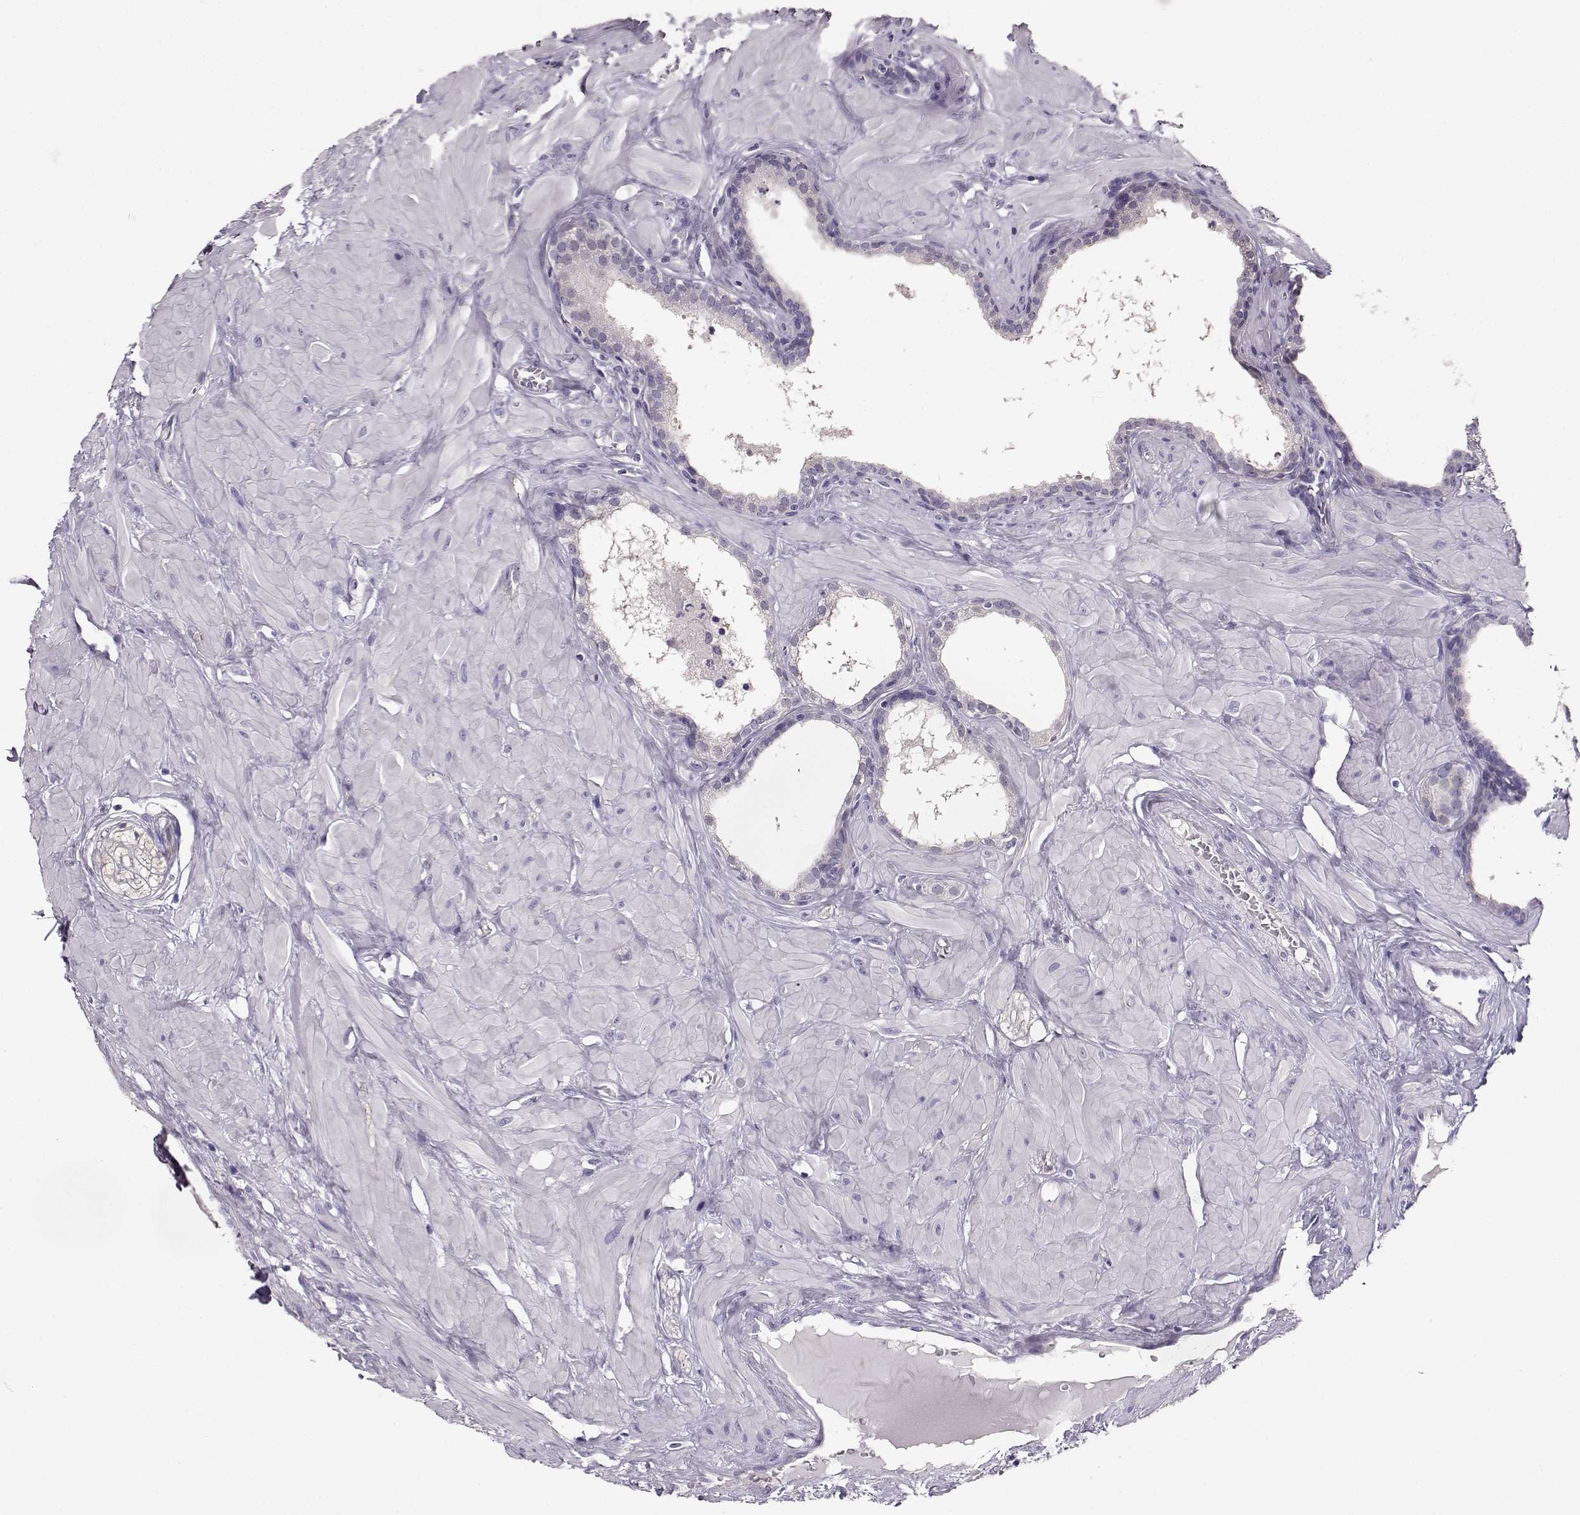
{"staining": {"intensity": "negative", "quantity": "none", "location": "none"}, "tissue": "prostate", "cell_type": "Glandular cells", "image_type": "normal", "snomed": [{"axis": "morphology", "description": "Normal tissue, NOS"}, {"axis": "topography", "description": "Prostate"}], "caption": "A high-resolution photomicrograph shows immunohistochemistry (IHC) staining of normal prostate, which displays no significant expression in glandular cells. (Immunohistochemistry, brightfield microscopy, high magnification).", "gene": "NDRG4", "patient": {"sex": "male", "age": 48}}